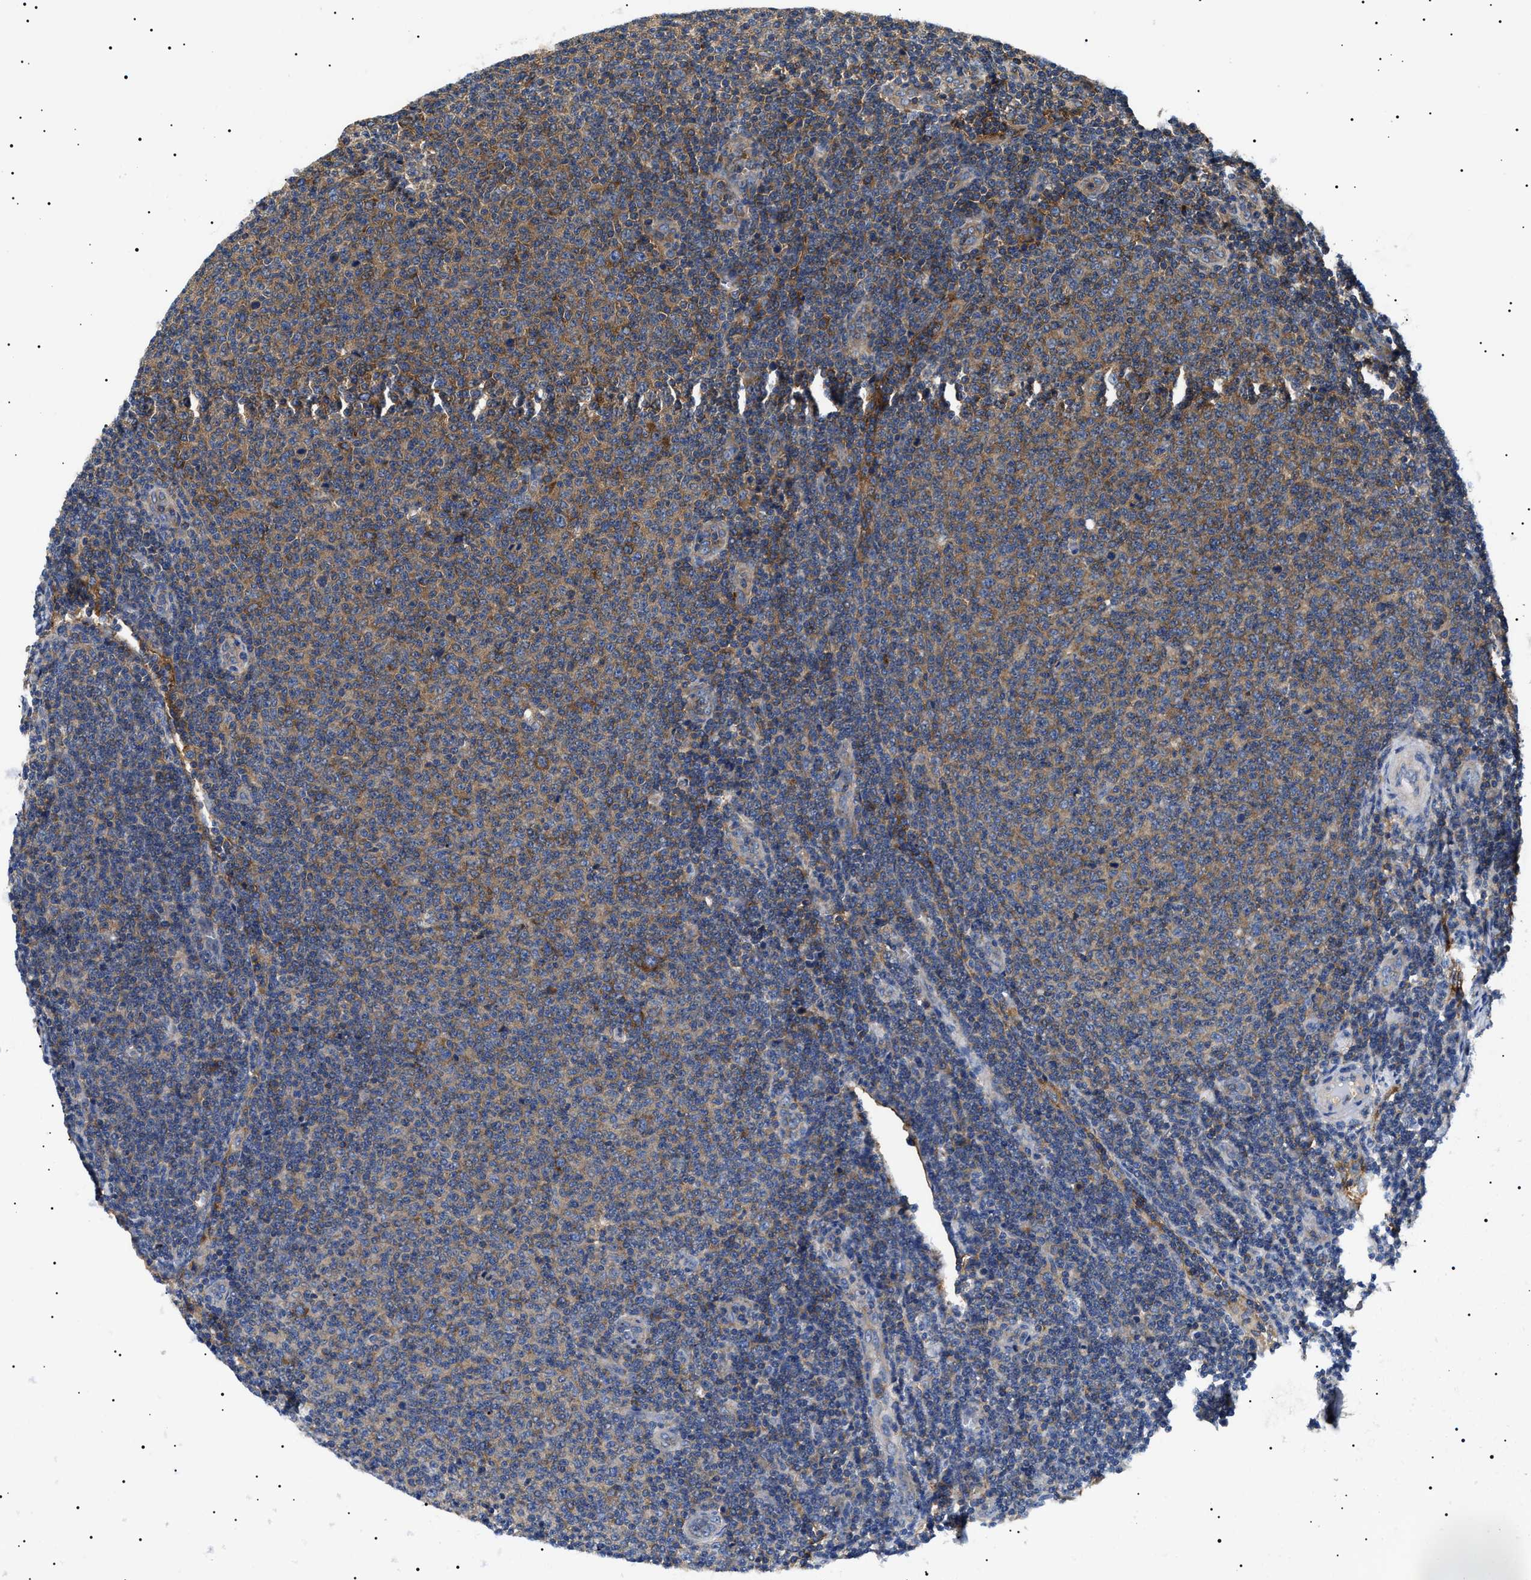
{"staining": {"intensity": "weak", "quantity": "25%-75%", "location": "cytoplasmic/membranous"}, "tissue": "lymphoma", "cell_type": "Tumor cells", "image_type": "cancer", "snomed": [{"axis": "morphology", "description": "Malignant lymphoma, non-Hodgkin's type, Low grade"}, {"axis": "topography", "description": "Lymph node"}], "caption": "There is low levels of weak cytoplasmic/membranous expression in tumor cells of lymphoma, as demonstrated by immunohistochemical staining (brown color).", "gene": "TPP2", "patient": {"sex": "male", "age": 66}}